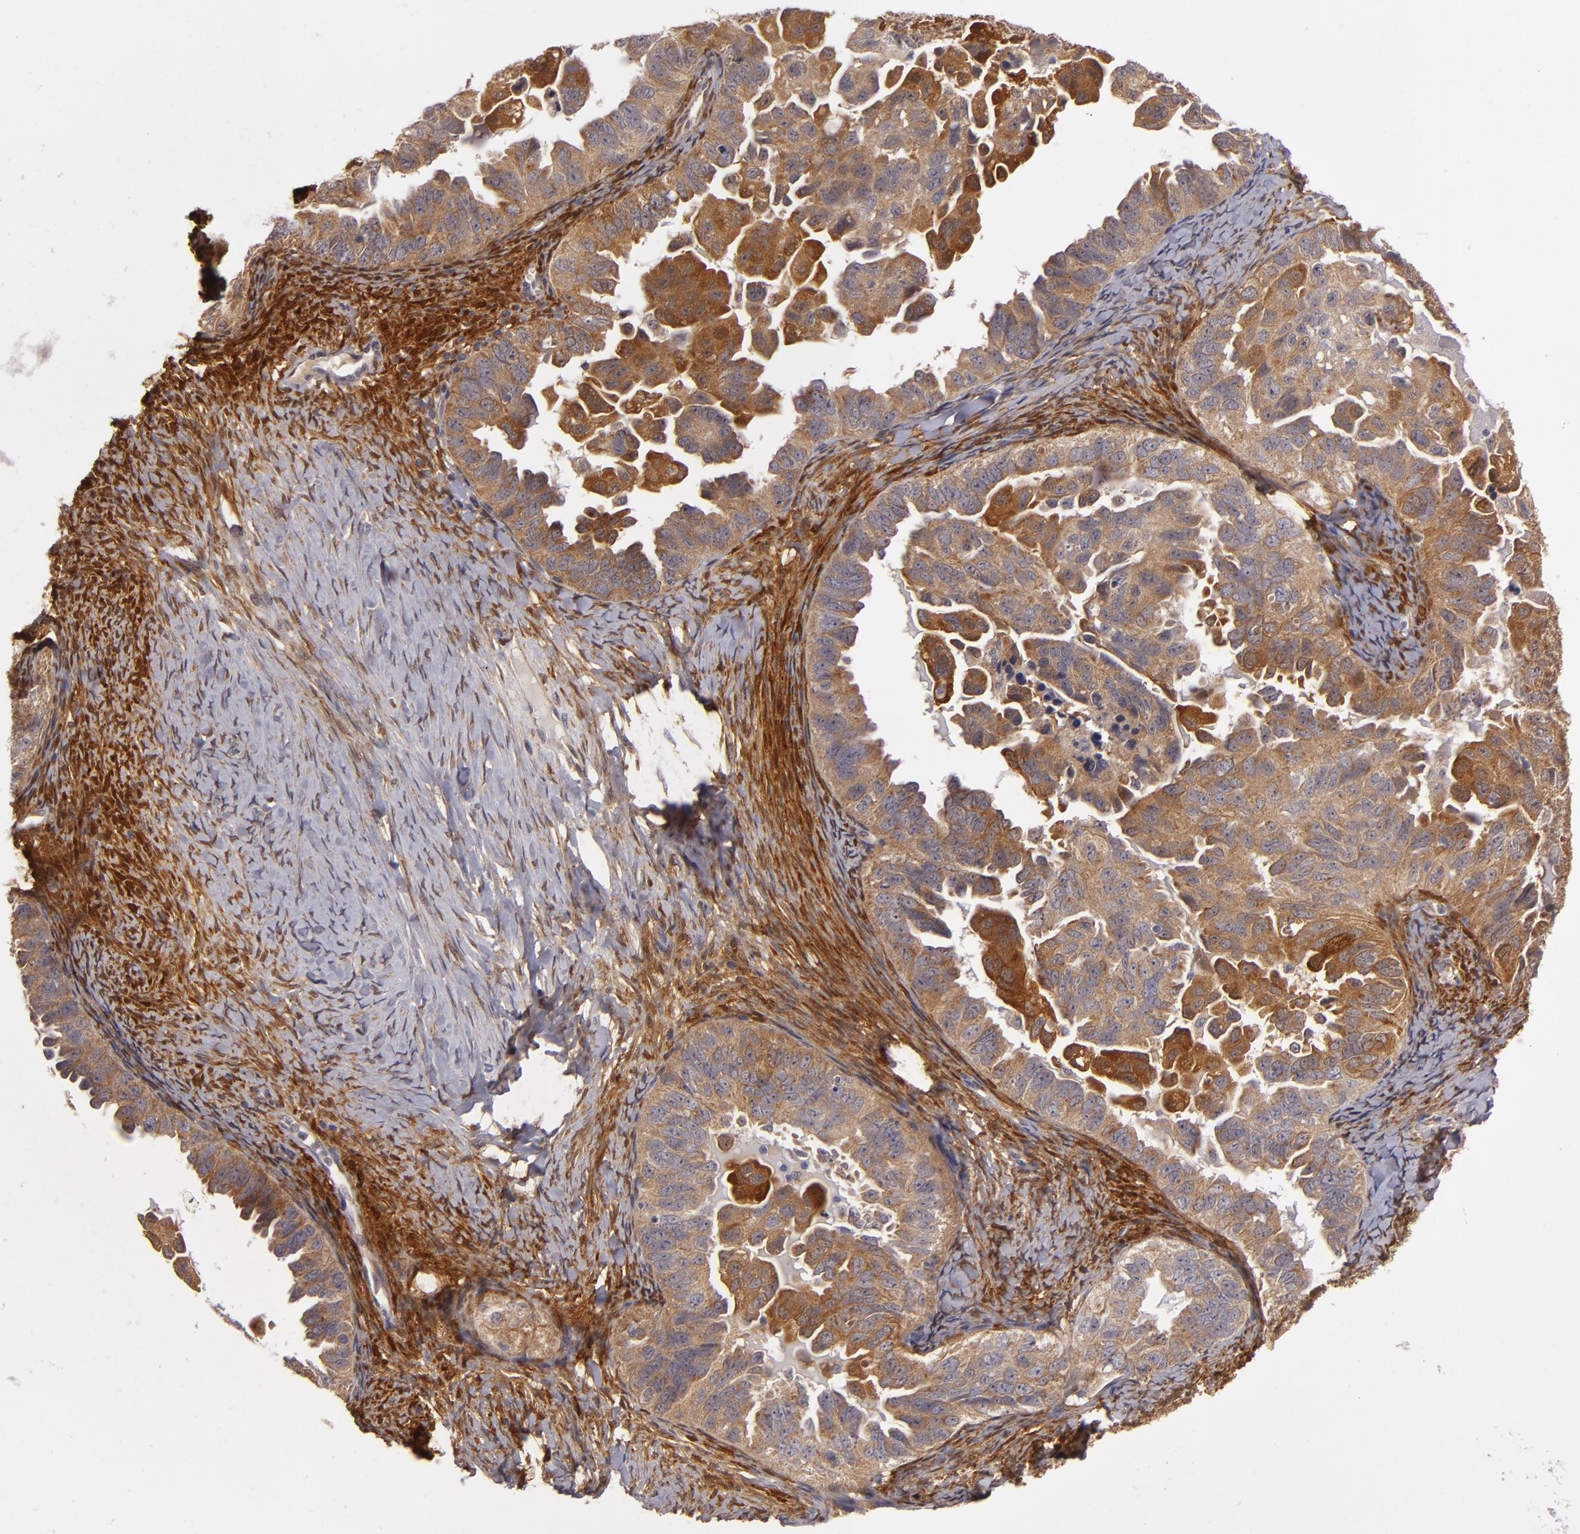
{"staining": {"intensity": "strong", "quantity": ">75%", "location": "cytoplasmic/membranous"}, "tissue": "ovarian cancer", "cell_type": "Tumor cells", "image_type": "cancer", "snomed": [{"axis": "morphology", "description": "Cystadenocarcinoma, serous, NOS"}, {"axis": "topography", "description": "Ovary"}], "caption": "IHC micrograph of ovarian serous cystadenocarcinoma stained for a protein (brown), which demonstrates high levels of strong cytoplasmic/membranous positivity in about >75% of tumor cells.", "gene": "SH2D4A", "patient": {"sex": "female", "age": 82}}